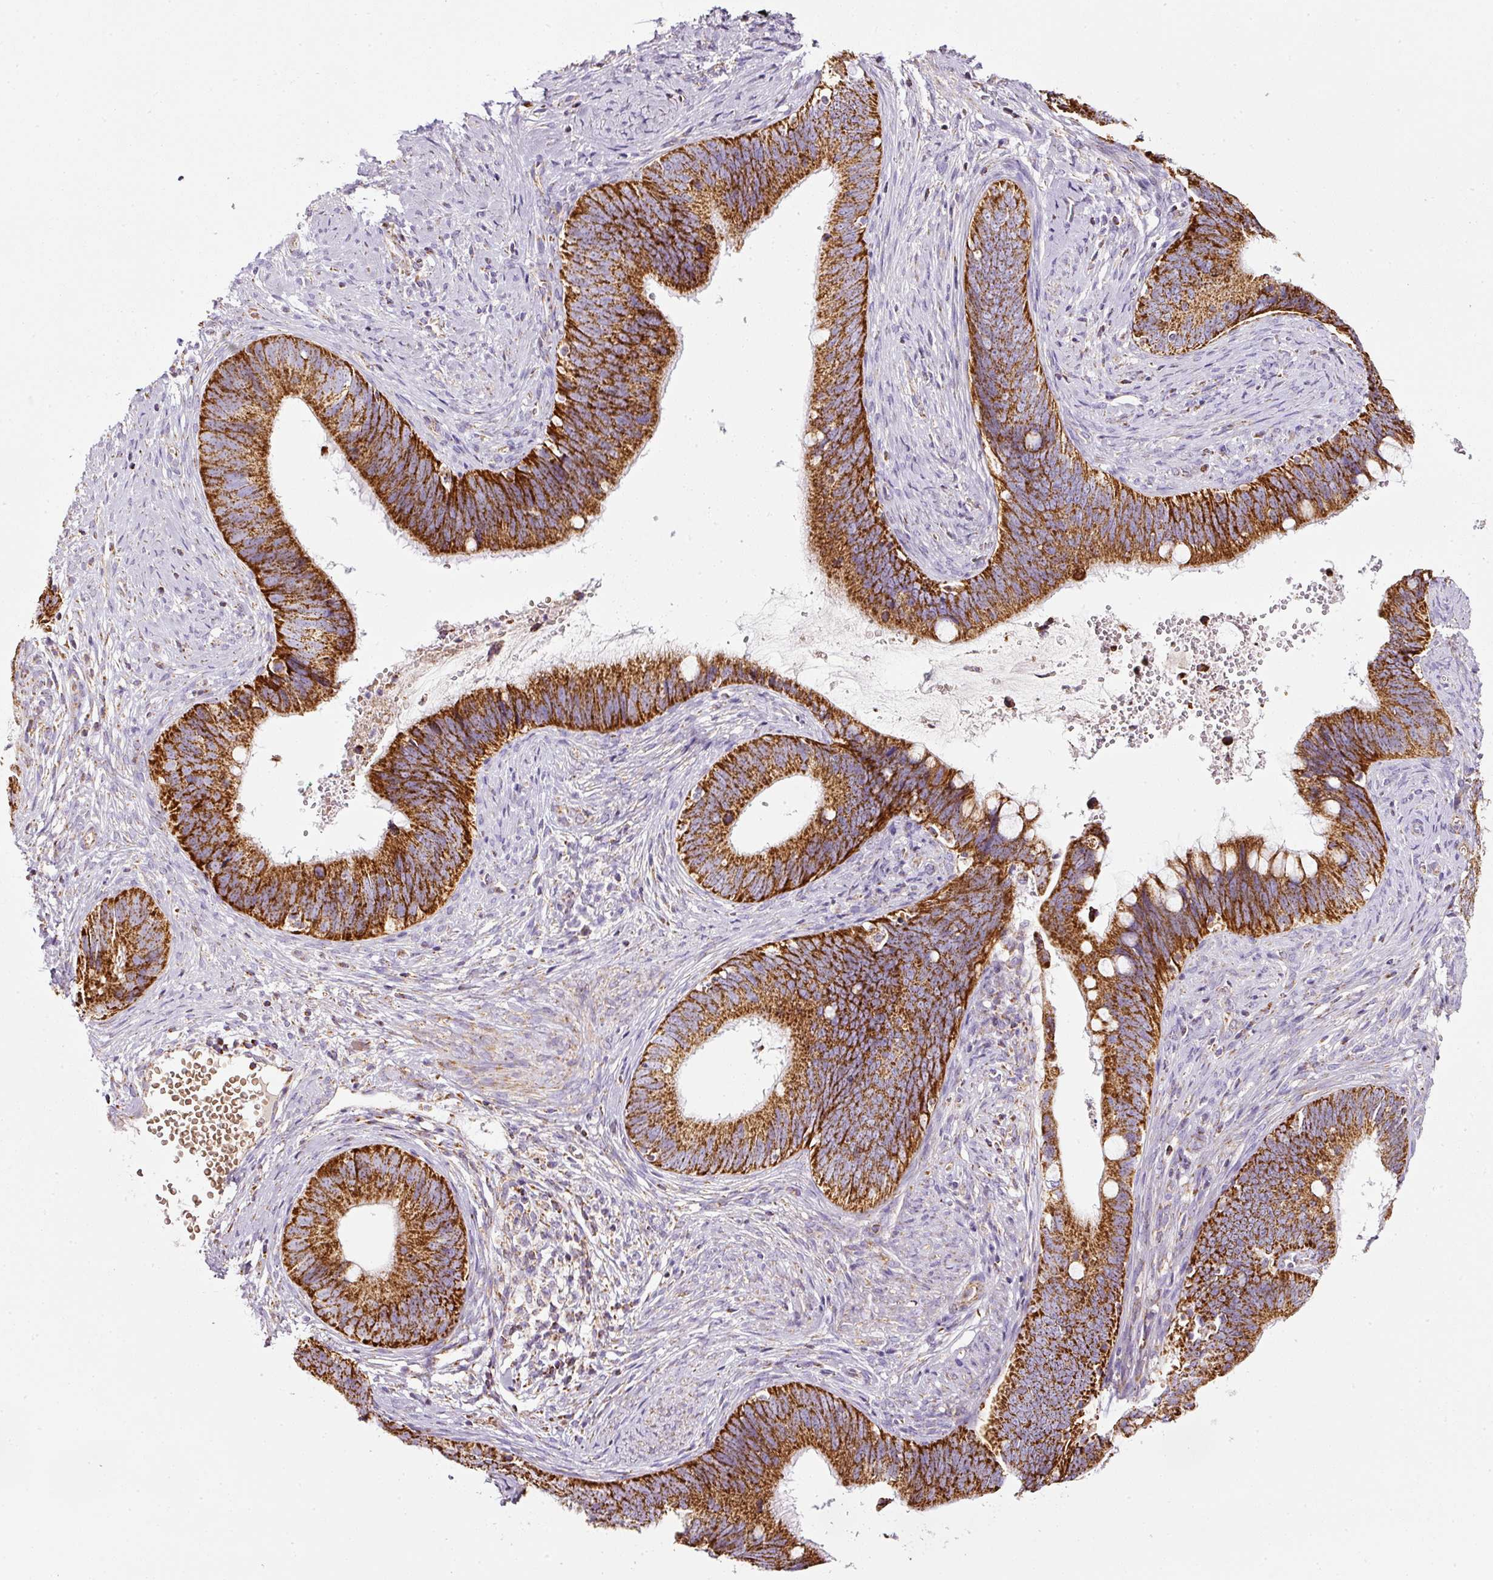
{"staining": {"intensity": "strong", "quantity": ">75%", "location": "cytoplasmic/membranous"}, "tissue": "cervical cancer", "cell_type": "Tumor cells", "image_type": "cancer", "snomed": [{"axis": "morphology", "description": "Adenocarcinoma, NOS"}, {"axis": "topography", "description": "Cervix"}], "caption": "IHC staining of adenocarcinoma (cervical), which displays high levels of strong cytoplasmic/membranous staining in approximately >75% of tumor cells indicating strong cytoplasmic/membranous protein staining. The staining was performed using DAB (3,3'-diaminobenzidine) (brown) for protein detection and nuclei were counterstained in hematoxylin (blue).", "gene": "SDHA", "patient": {"sex": "female", "age": 42}}